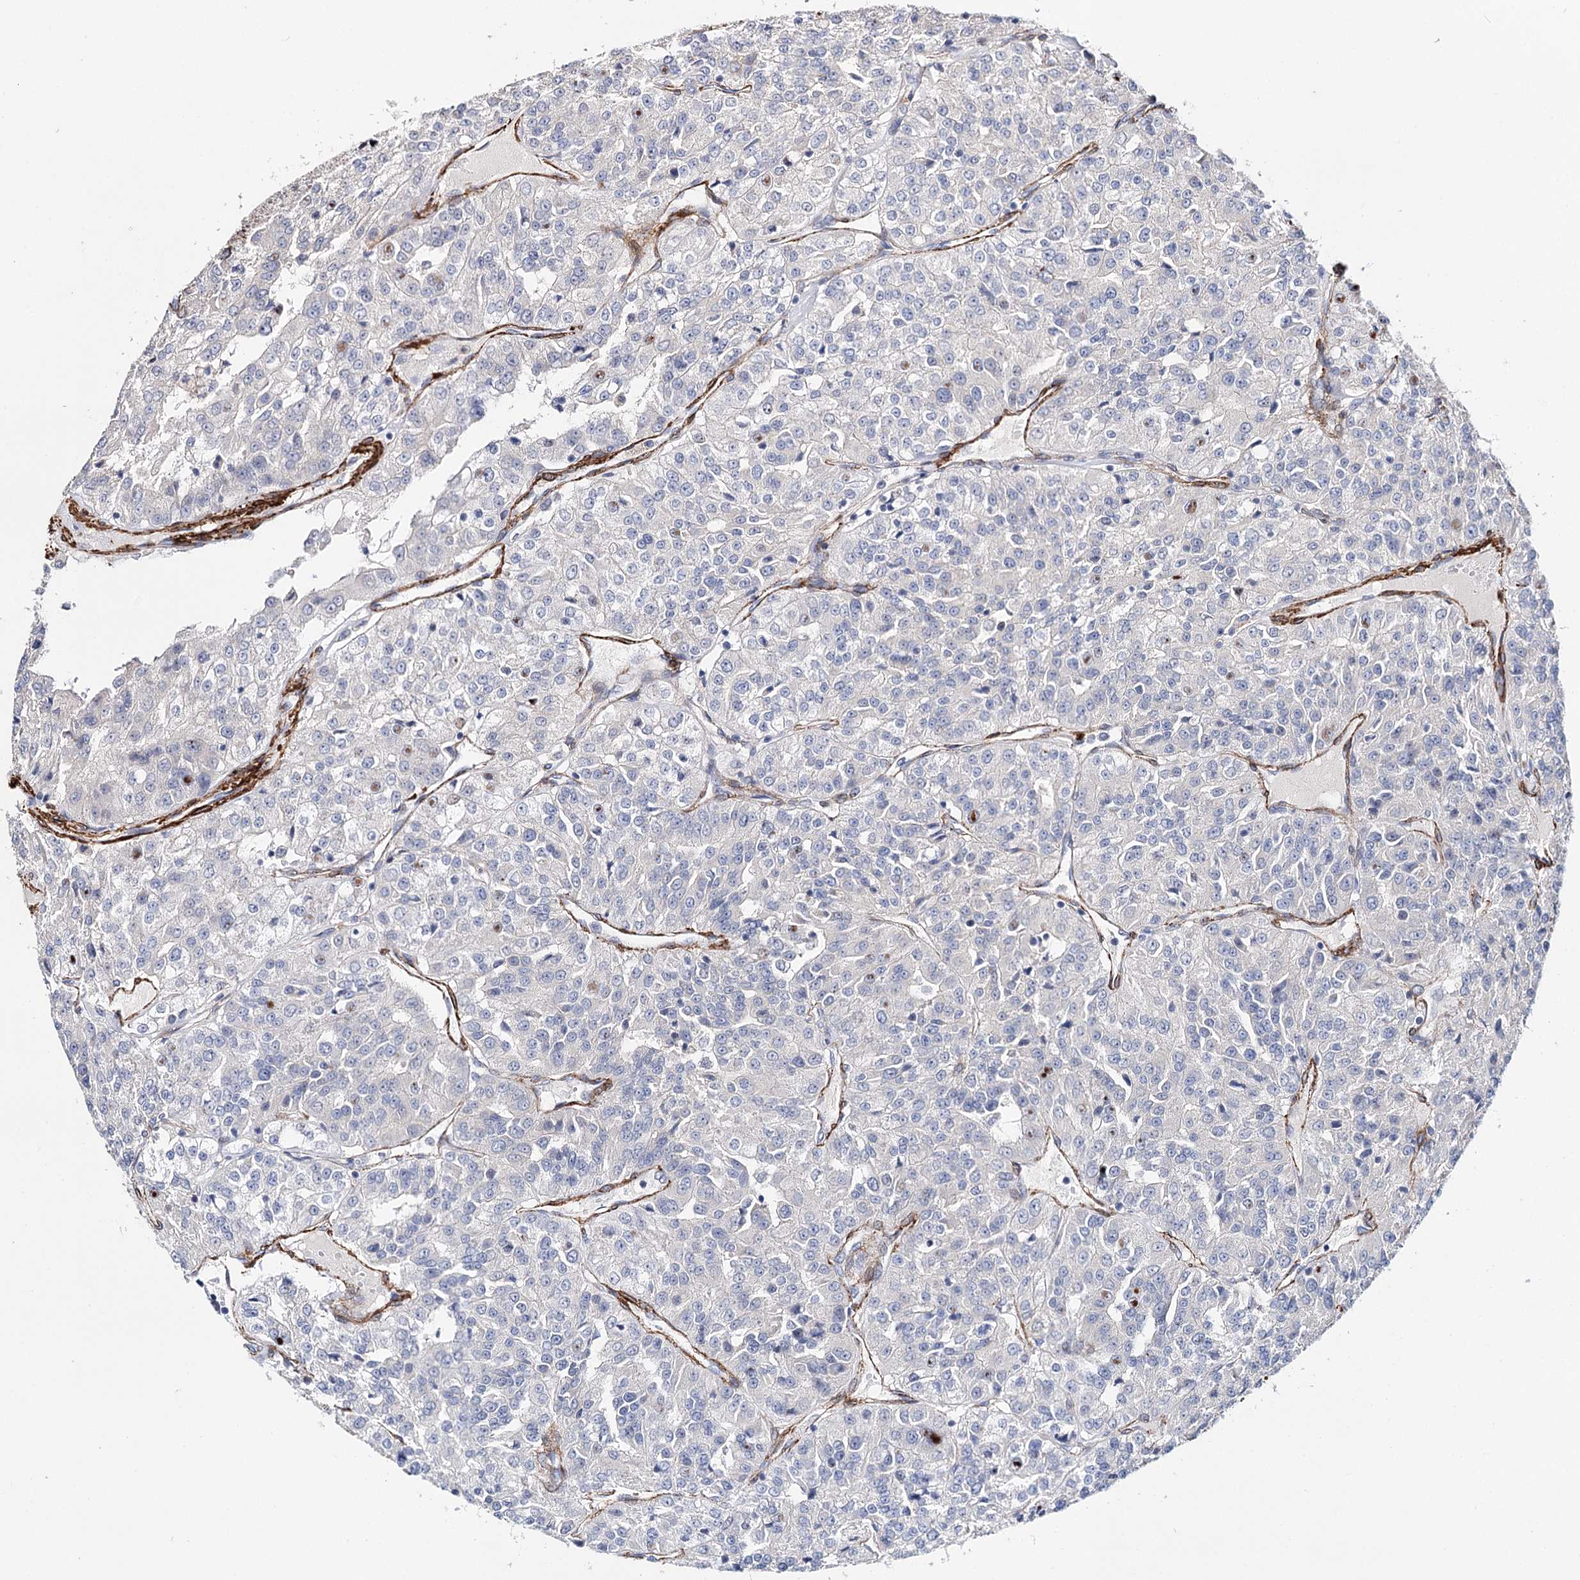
{"staining": {"intensity": "negative", "quantity": "none", "location": "none"}, "tissue": "renal cancer", "cell_type": "Tumor cells", "image_type": "cancer", "snomed": [{"axis": "morphology", "description": "Adenocarcinoma, NOS"}, {"axis": "topography", "description": "Kidney"}], "caption": "This is an immunohistochemistry (IHC) histopathology image of human renal cancer. There is no expression in tumor cells.", "gene": "CFAP46", "patient": {"sex": "female", "age": 63}}